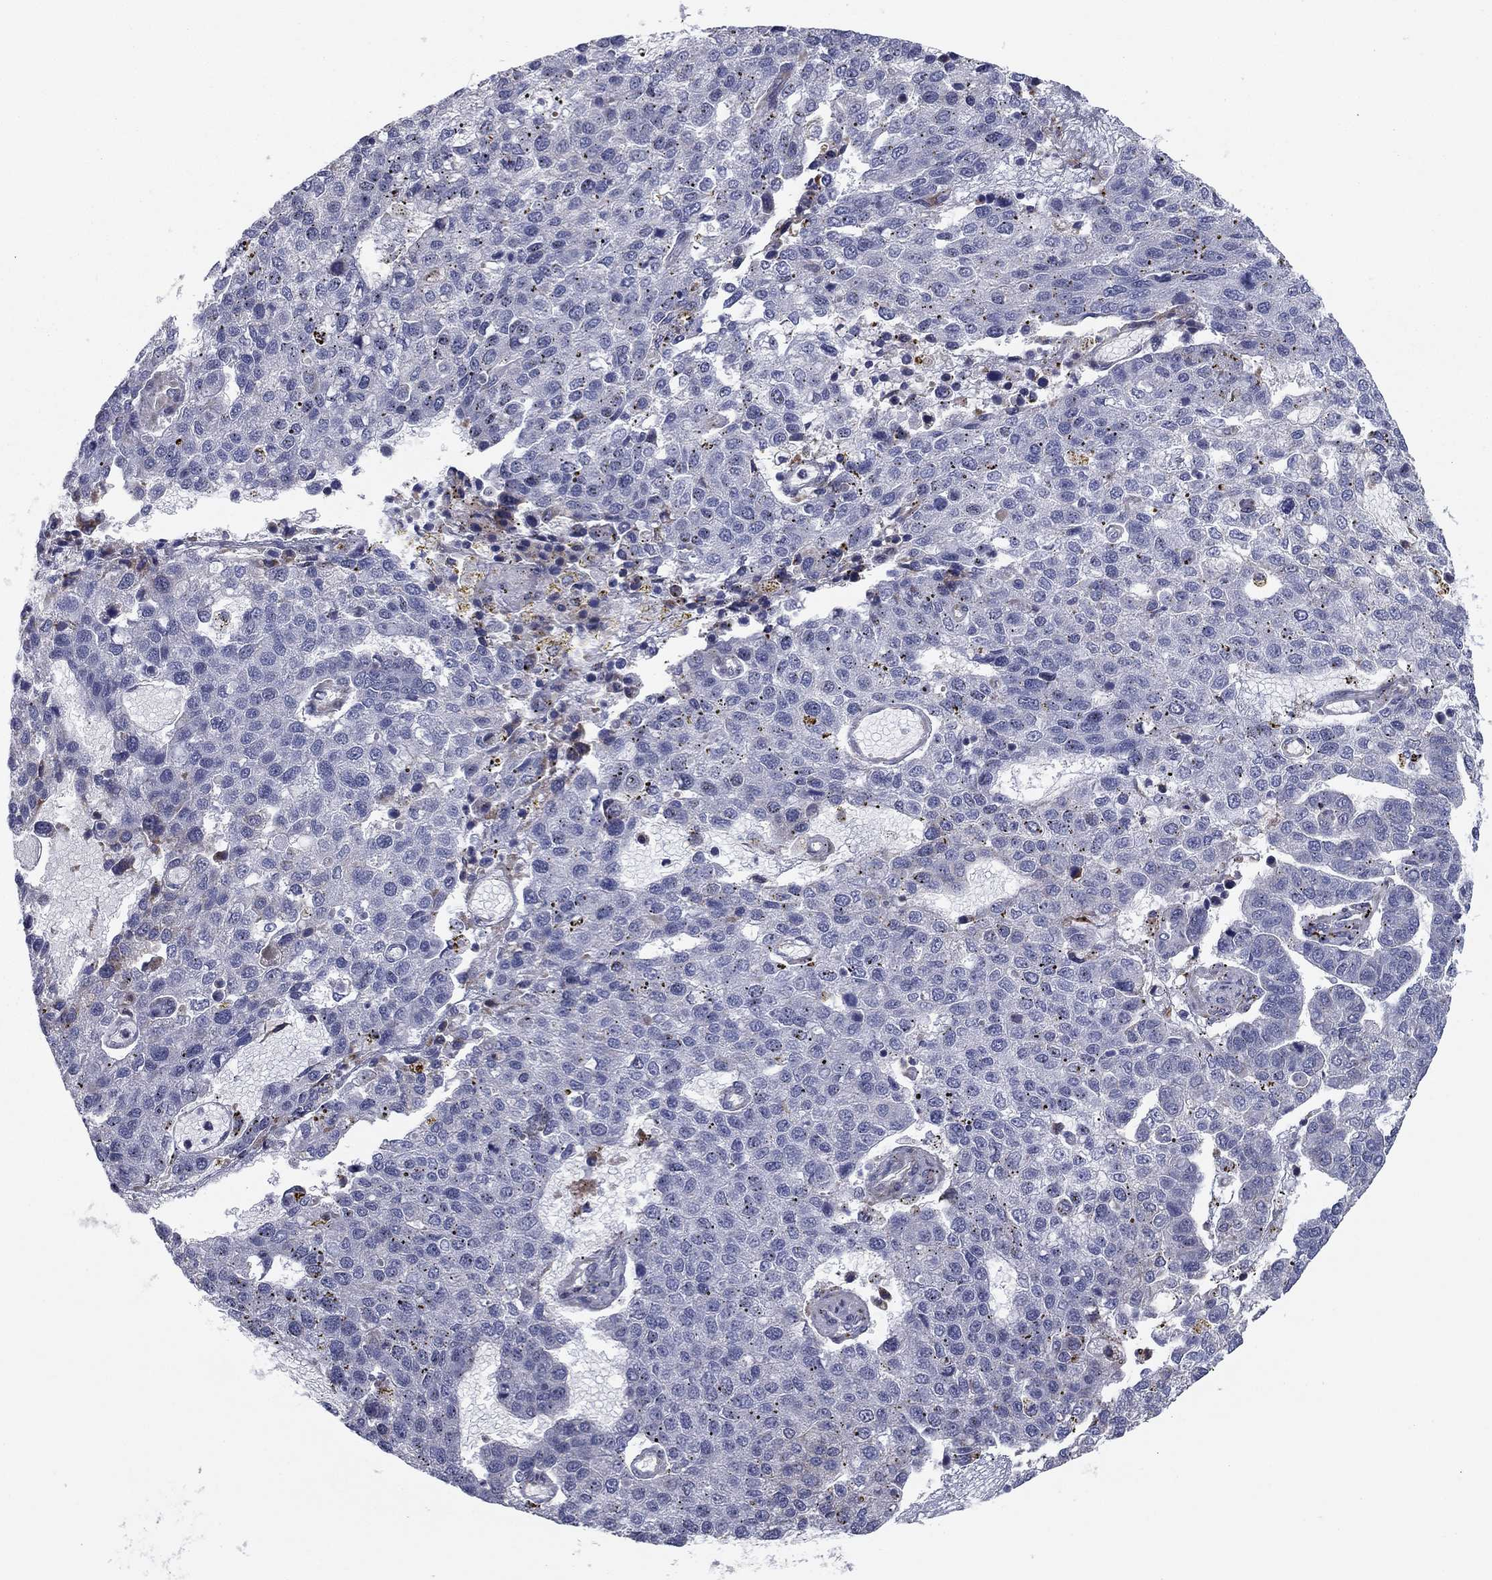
{"staining": {"intensity": "negative", "quantity": "none", "location": "none"}, "tissue": "pancreatic cancer", "cell_type": "Tumor cells", "image_type": "cancer", "snomed": [{"axis": "morphology", "description": "Adenocarcinoma, NOS"}, {"axis": "topography", "description": "Pancreas"}], "caption": "IHC histopathology image of human pancreatic adenocarcinoma stained for a protein (brown), which exhibits no positivity in tumor cells.", "gene": "CLSTN1", "patient": {"sex": "female", "age": 61}}